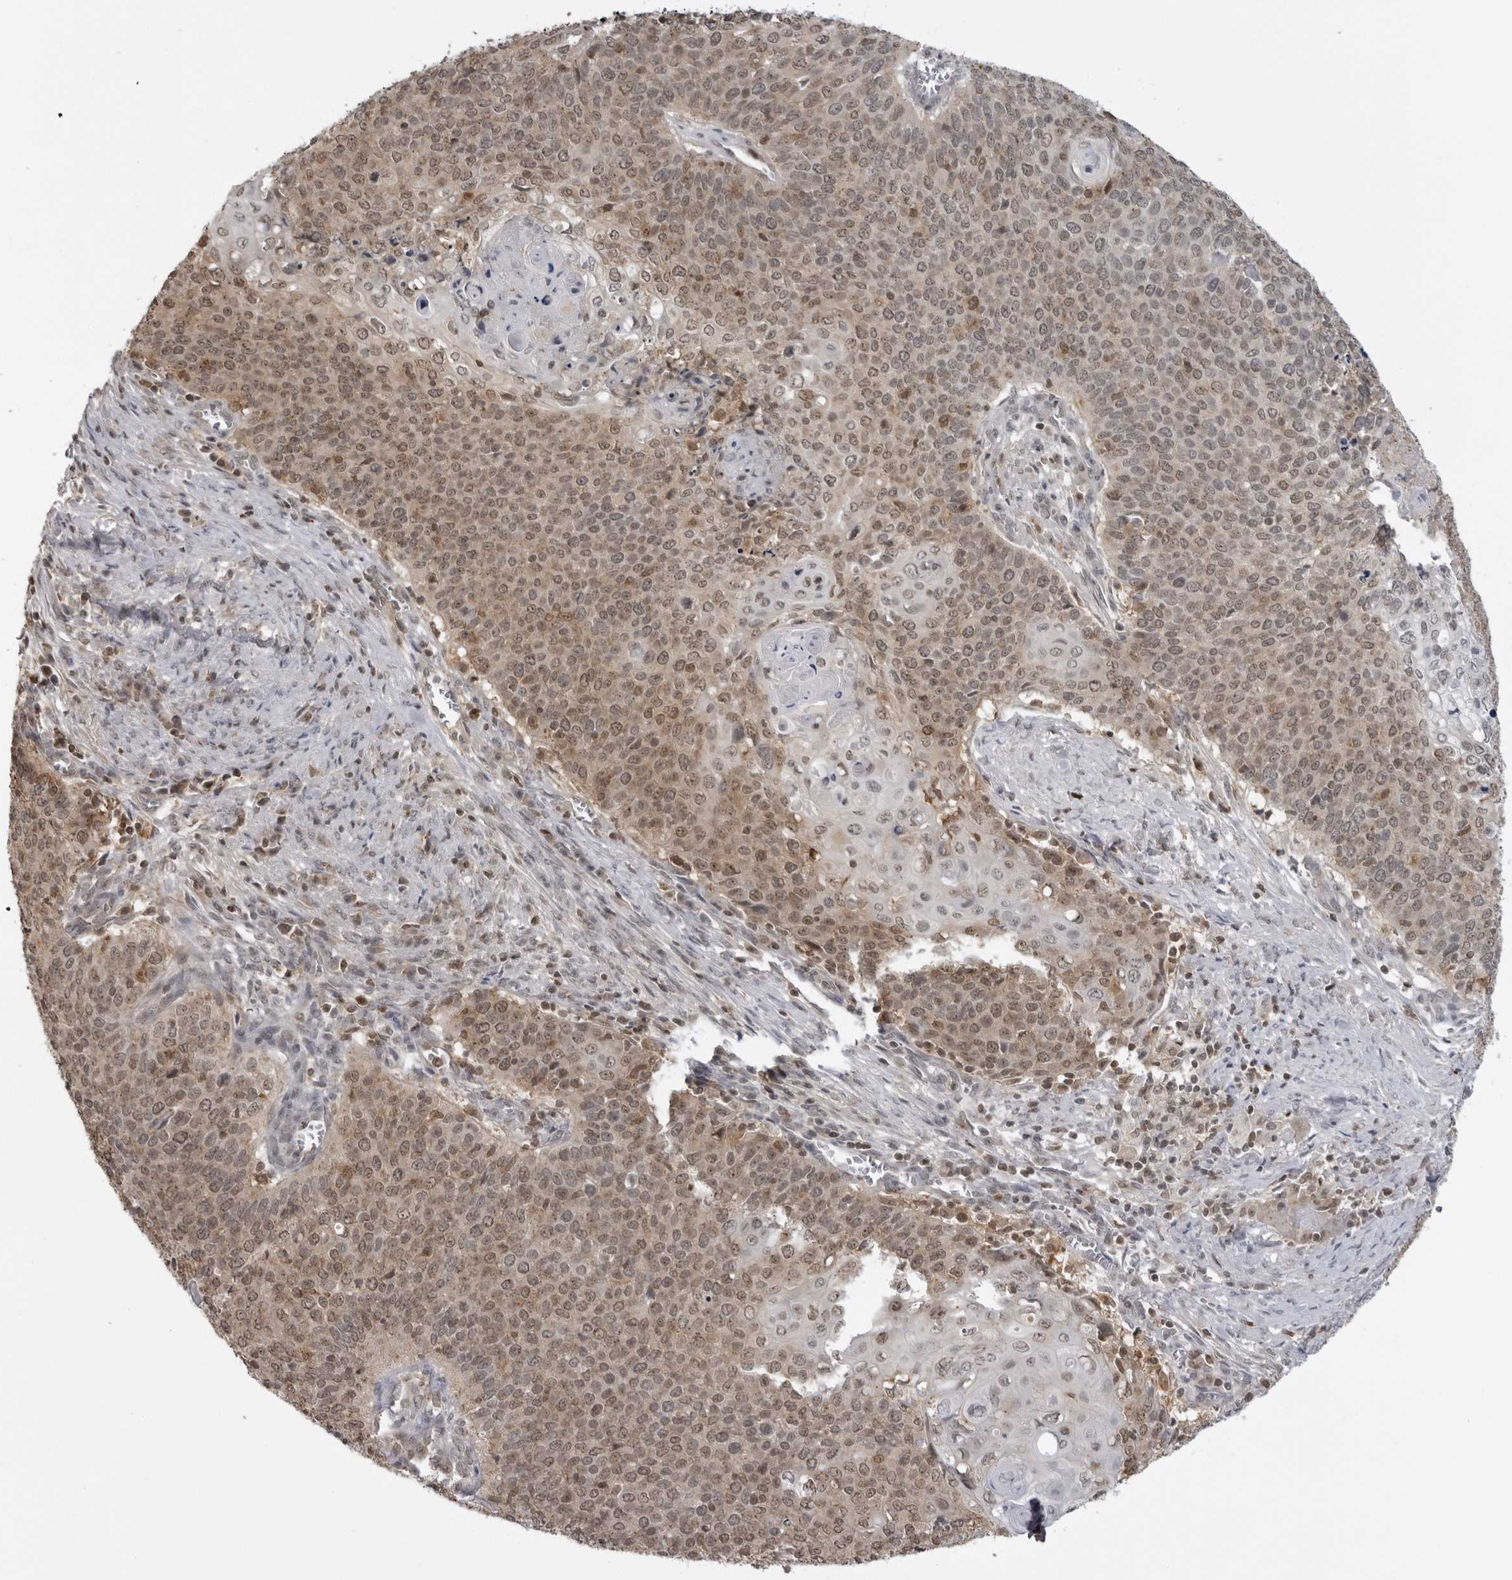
{"staining": {"intensity": "moderate", "quantity": ">75%", "location": "cytoplasmic/membranous,nuclear"}, "tissue": "cervical cancer", "cell_type": "Tumor cells", "image_type": "cancer", "snomed": [{"axis": "morphology", "description": "Squamous cell carcinoma, NOS"}, {"axis": "topography", "description": "Cervix"}], "caption": "The histopathology image exhibits a brown stain indicating the presence of a protein in the cytoplasmic/membranous and nuclear of tumor cells in cervical cancer.", "gene": "PDCL3", "patient": {"sex": "female", "age": 39}}